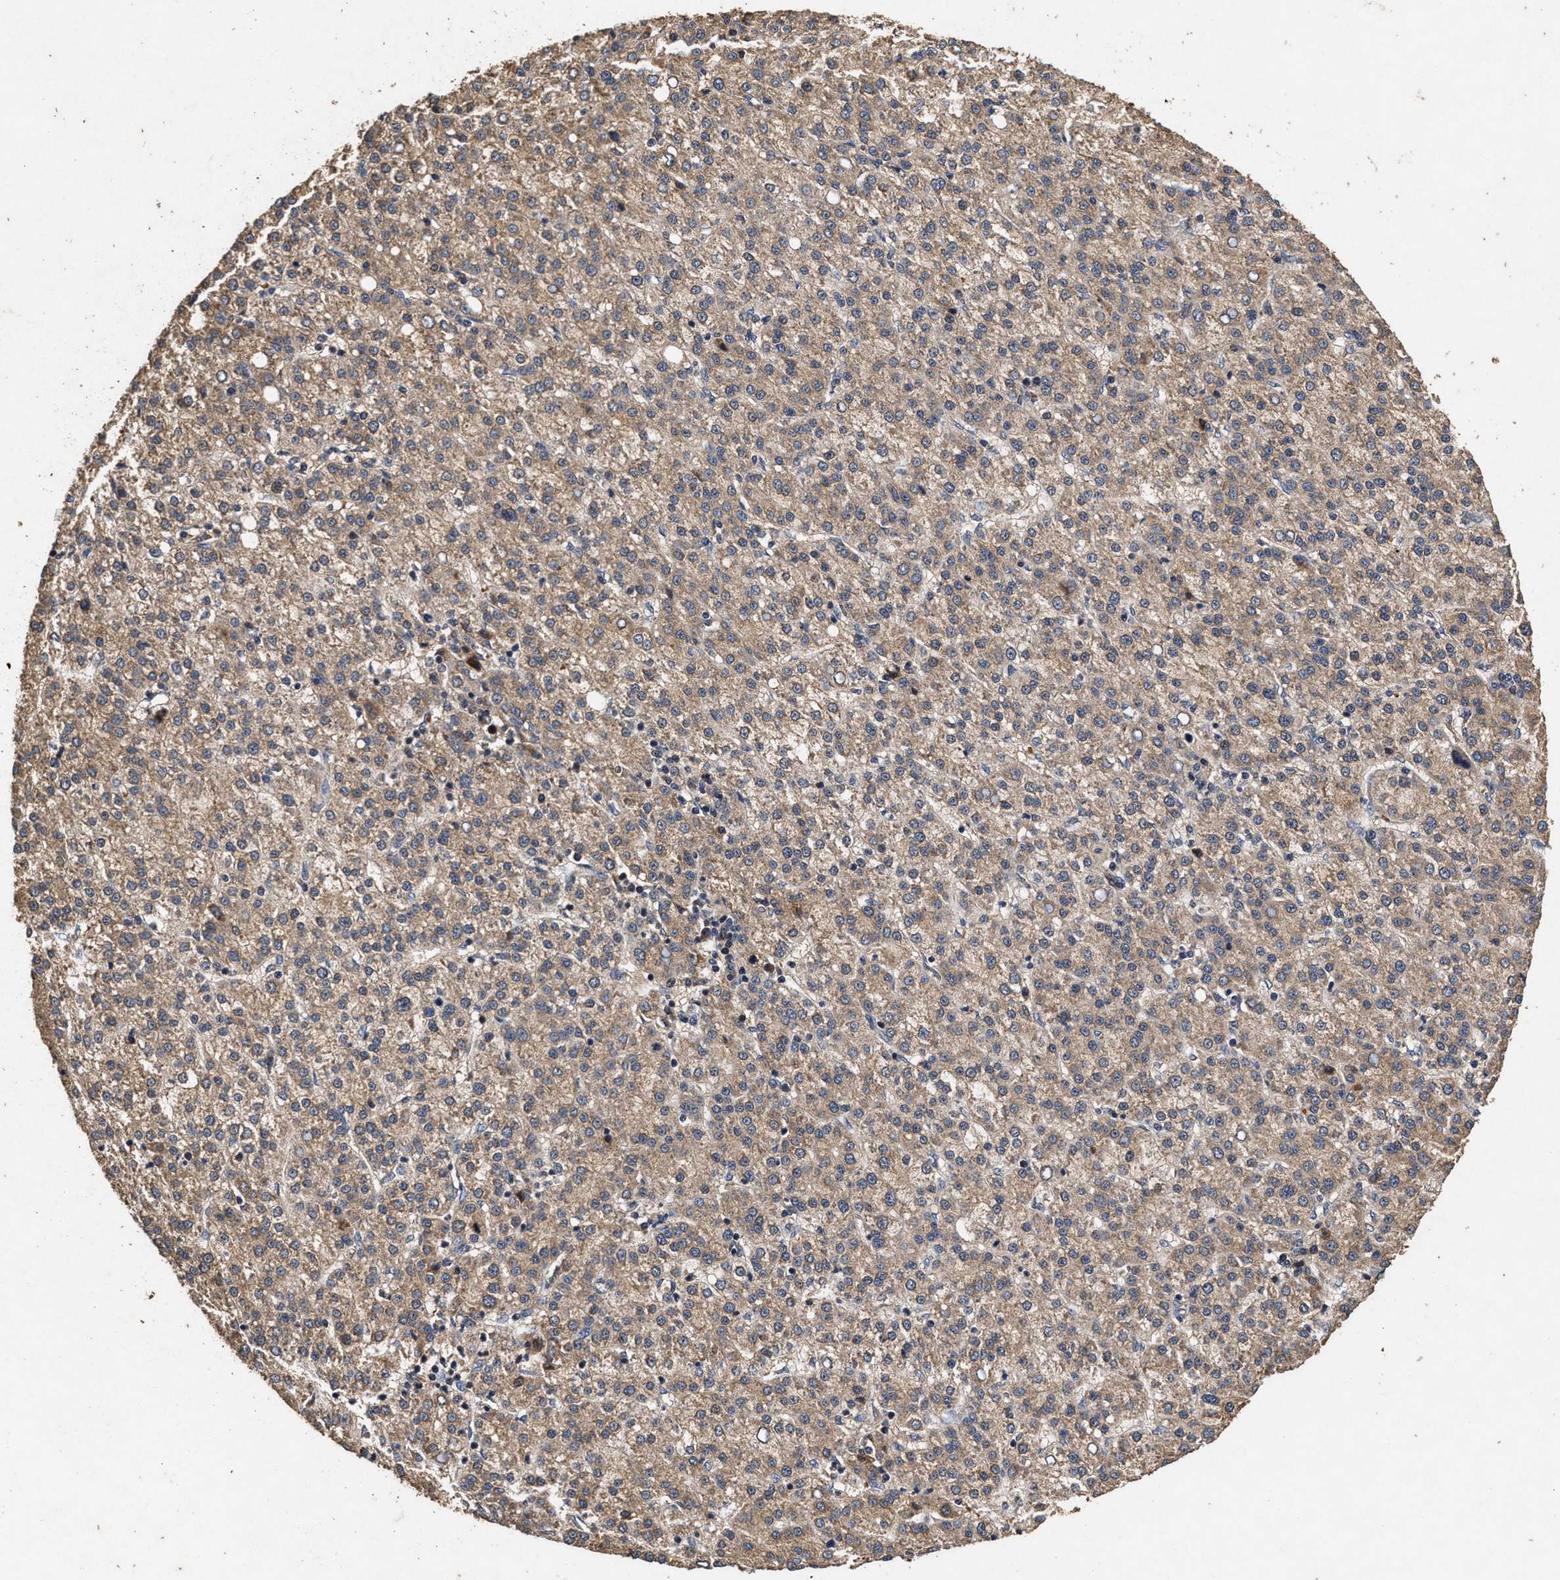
{"staining": {"intensity": "weak", "quantity": ">75%", "location": "cytoplasmic/membranous"}, "tissue": "liver cancer", "cell_type": "Tumor cells", "image_type": "cancer", "snomed": [{"axis": "morphology", "description": "Carcinoma, Hepatocellular, NOS"}, {"axis": "topography", "description": "Liver"}], "caption": "High-magnification brightfield microscopy of liver cancer (hepatocellular carcinoma) stained with DAB (3,3'-diaminobenzidine) (brown) and counterstained with hematoxylin (blue). tumor cells exhibit weak cytoplasmic/membranous staining is appreciated in approximately>75% of cells.", "gene": "NFKB2", "patient": {"sex": "female", "age": 58}}